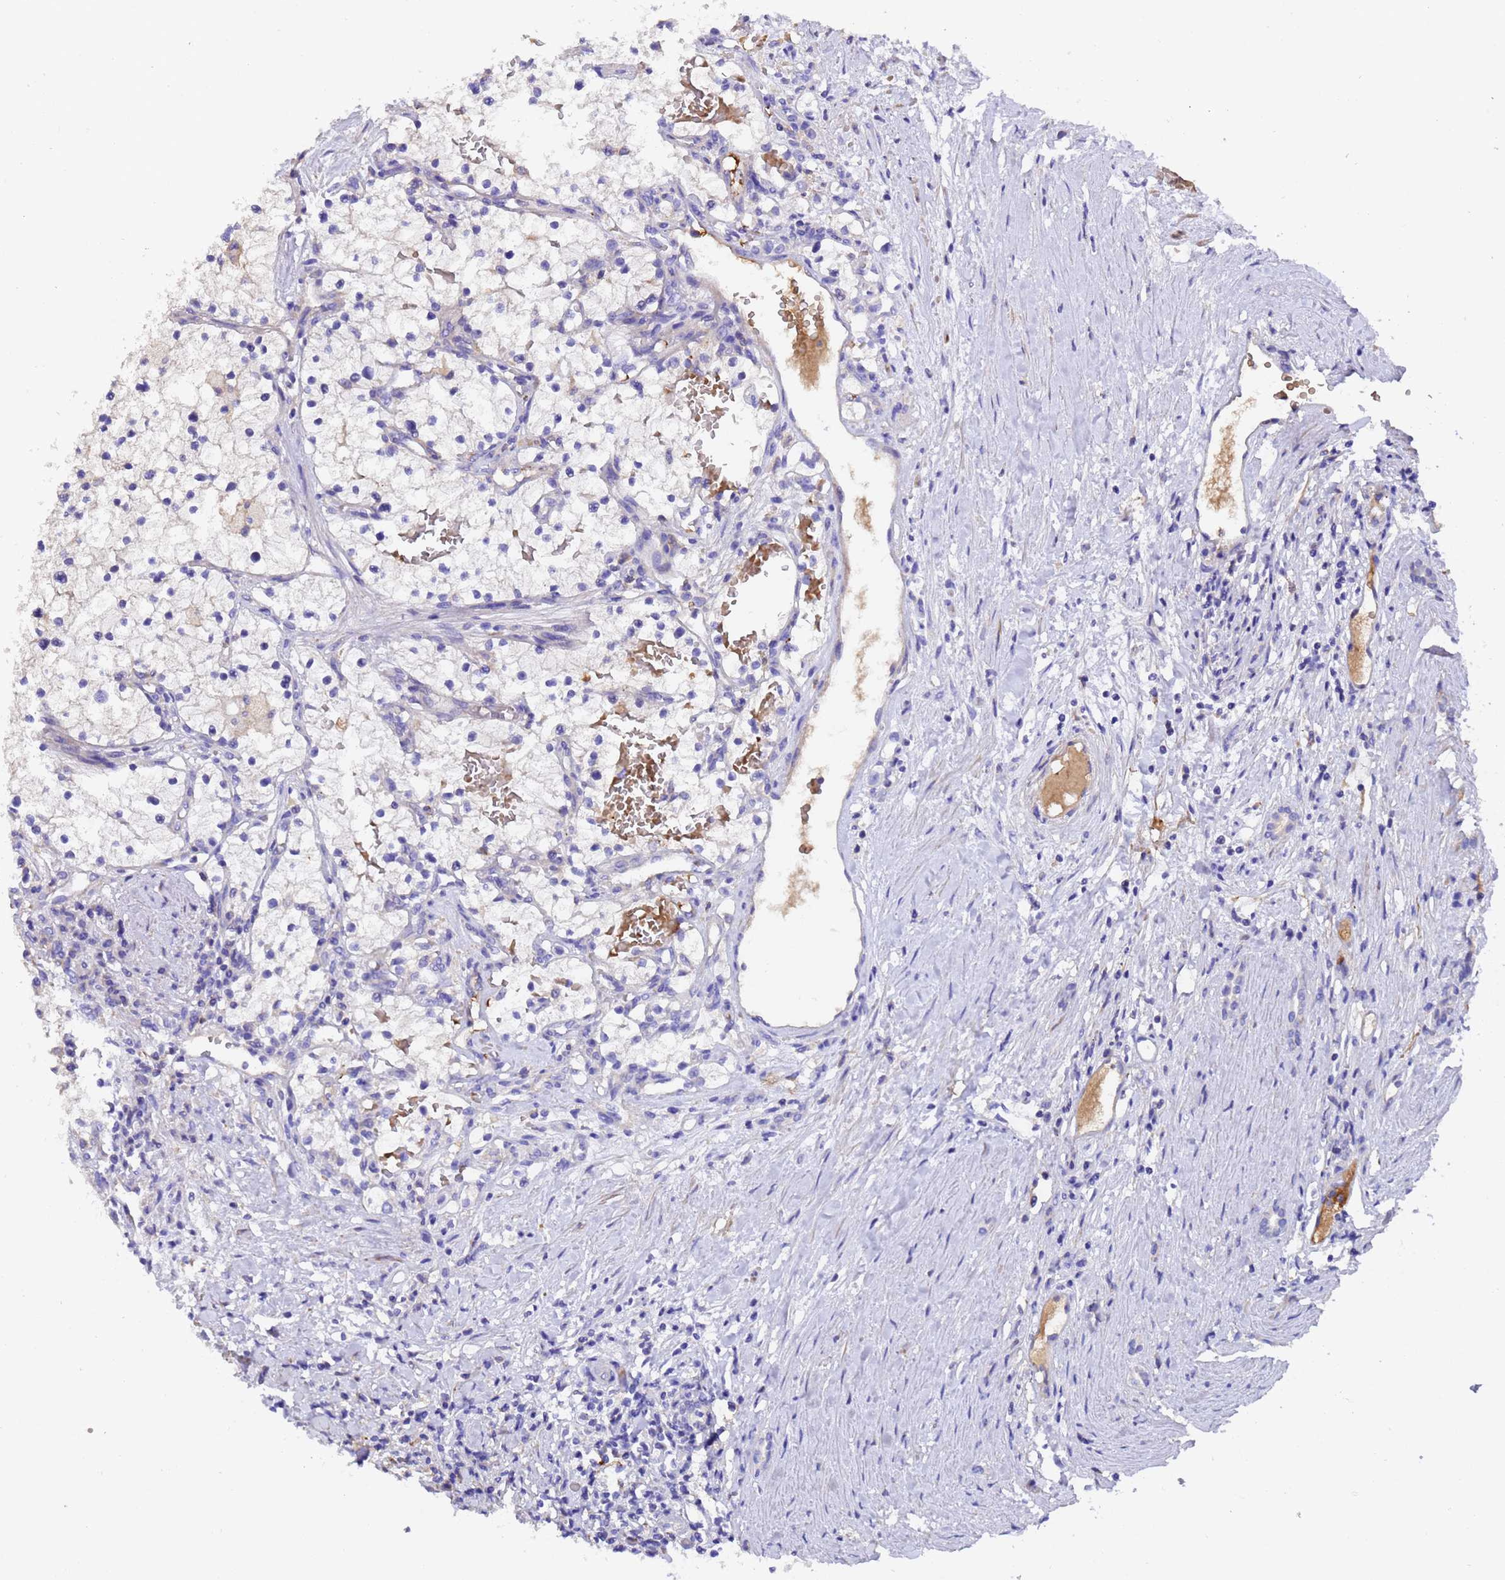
{"staining": {"intensity": "negative", "quantity": "none", "location": "none"}, "tissue": "renal cancer", "cell_type": "Tumor cells", "image_type": "cancer", "snomed": [{"axis": "morphology", "description": "Normal tissue, NOS"}, {"axis": "morphology", "description": "Adenocarcinoma, NOS"}, {"axis": "topography", "description": "Kidney"}], "caption": "Tumor cells show no significant expression in renal adenocarcinoma.", "gene": "ELP6", "patient": {"sex": "male", "age": 68}}